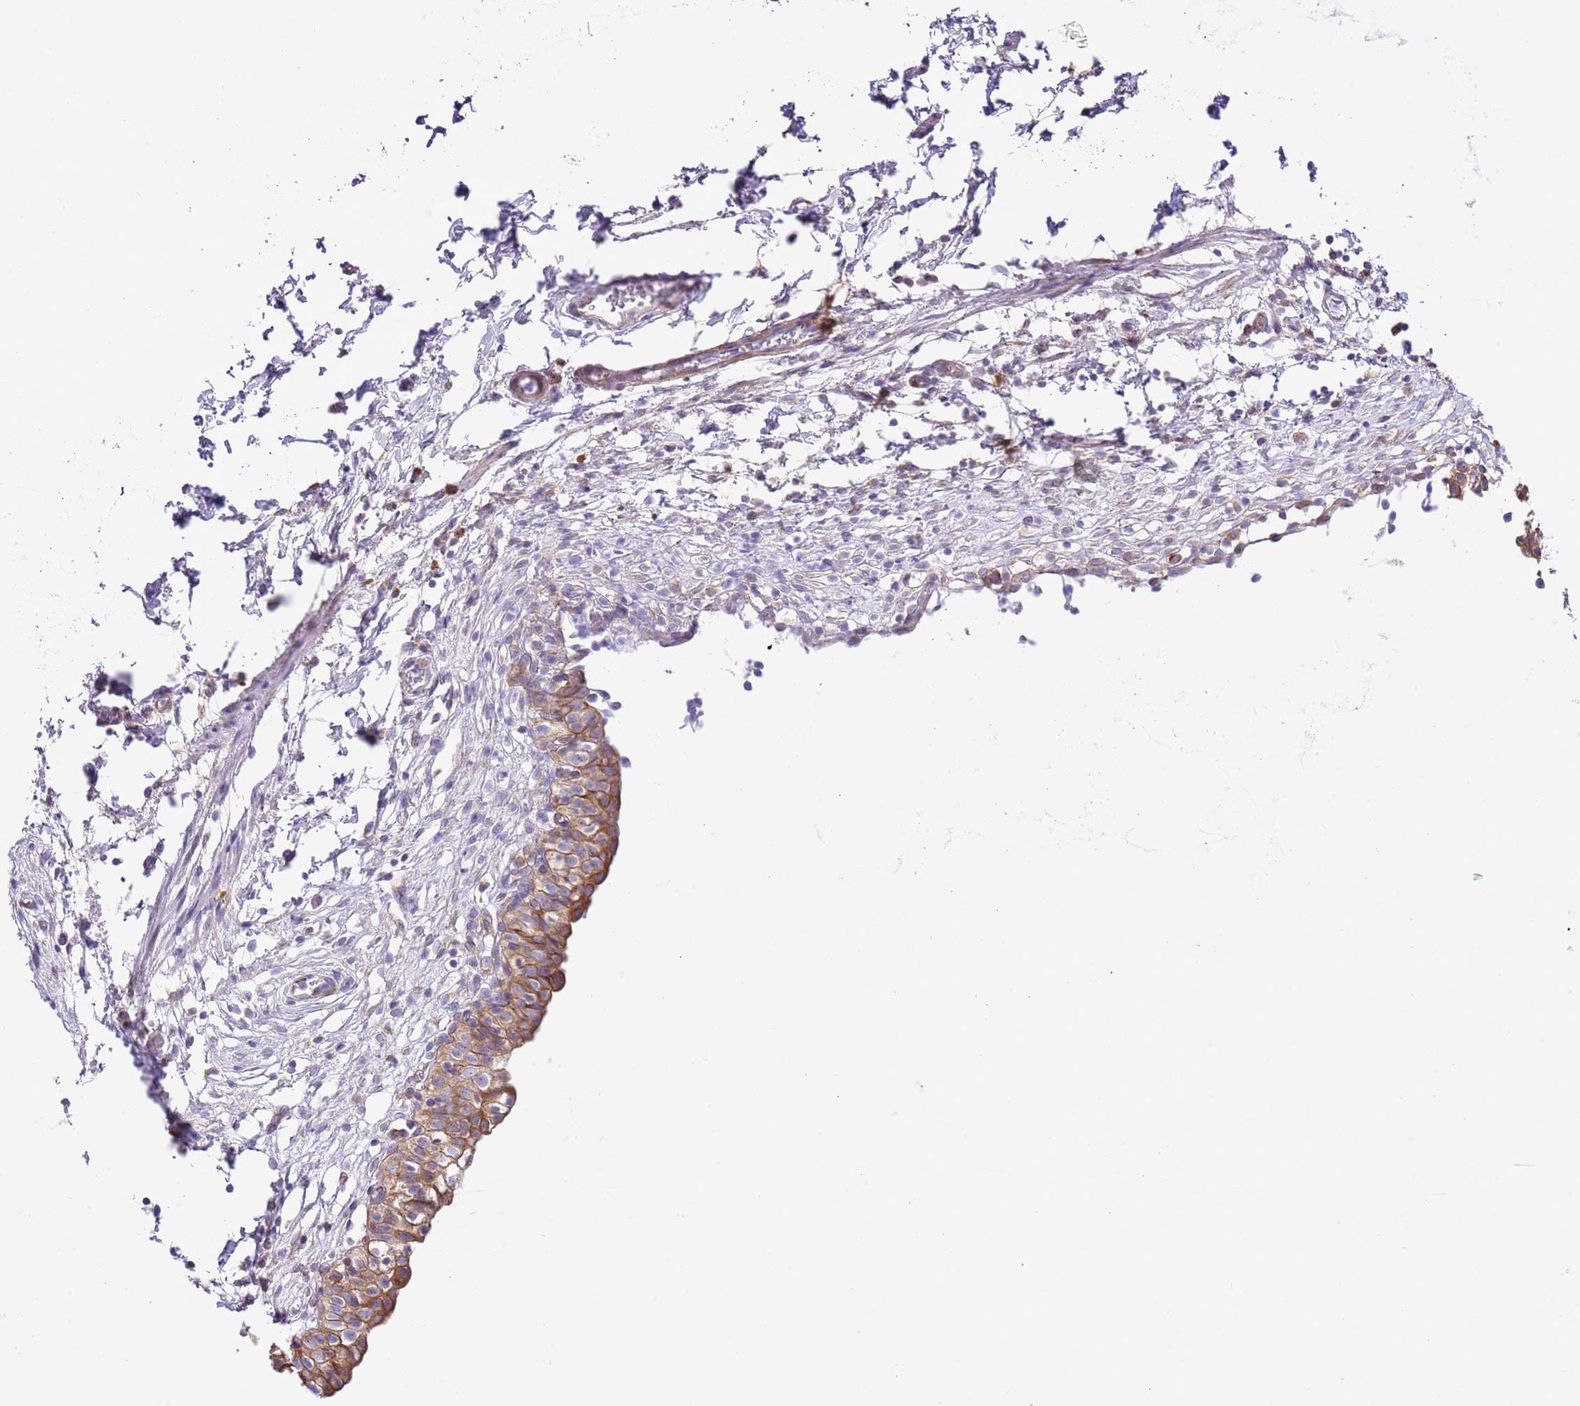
{"staining": {"intensity": "moderate", "quantity": ">75%", "location": "cytoplasmic/membranous"}, "tissue": "urinary bladder", "cell_type": "Urothelial cells", "image_type": "normal", "snomed": [{"axis": "morphology", "description": "Normal tissue, NOS"}, {"axis": "topography", "description": "Urinary bladder"}, {"axis": "topography", "description": "Peripheral nerve tissue"}], "caption": "Immunohistochemical staining of benign human urinary bladder shows moderate cytoplasmic/membranous protein staining in about >75% of urothelial cells. (DAB IHC, brown staining for protein, blue staining for nuclei).", "gene": "RPS10", "patient": {"sex": "male", "age": 55}}